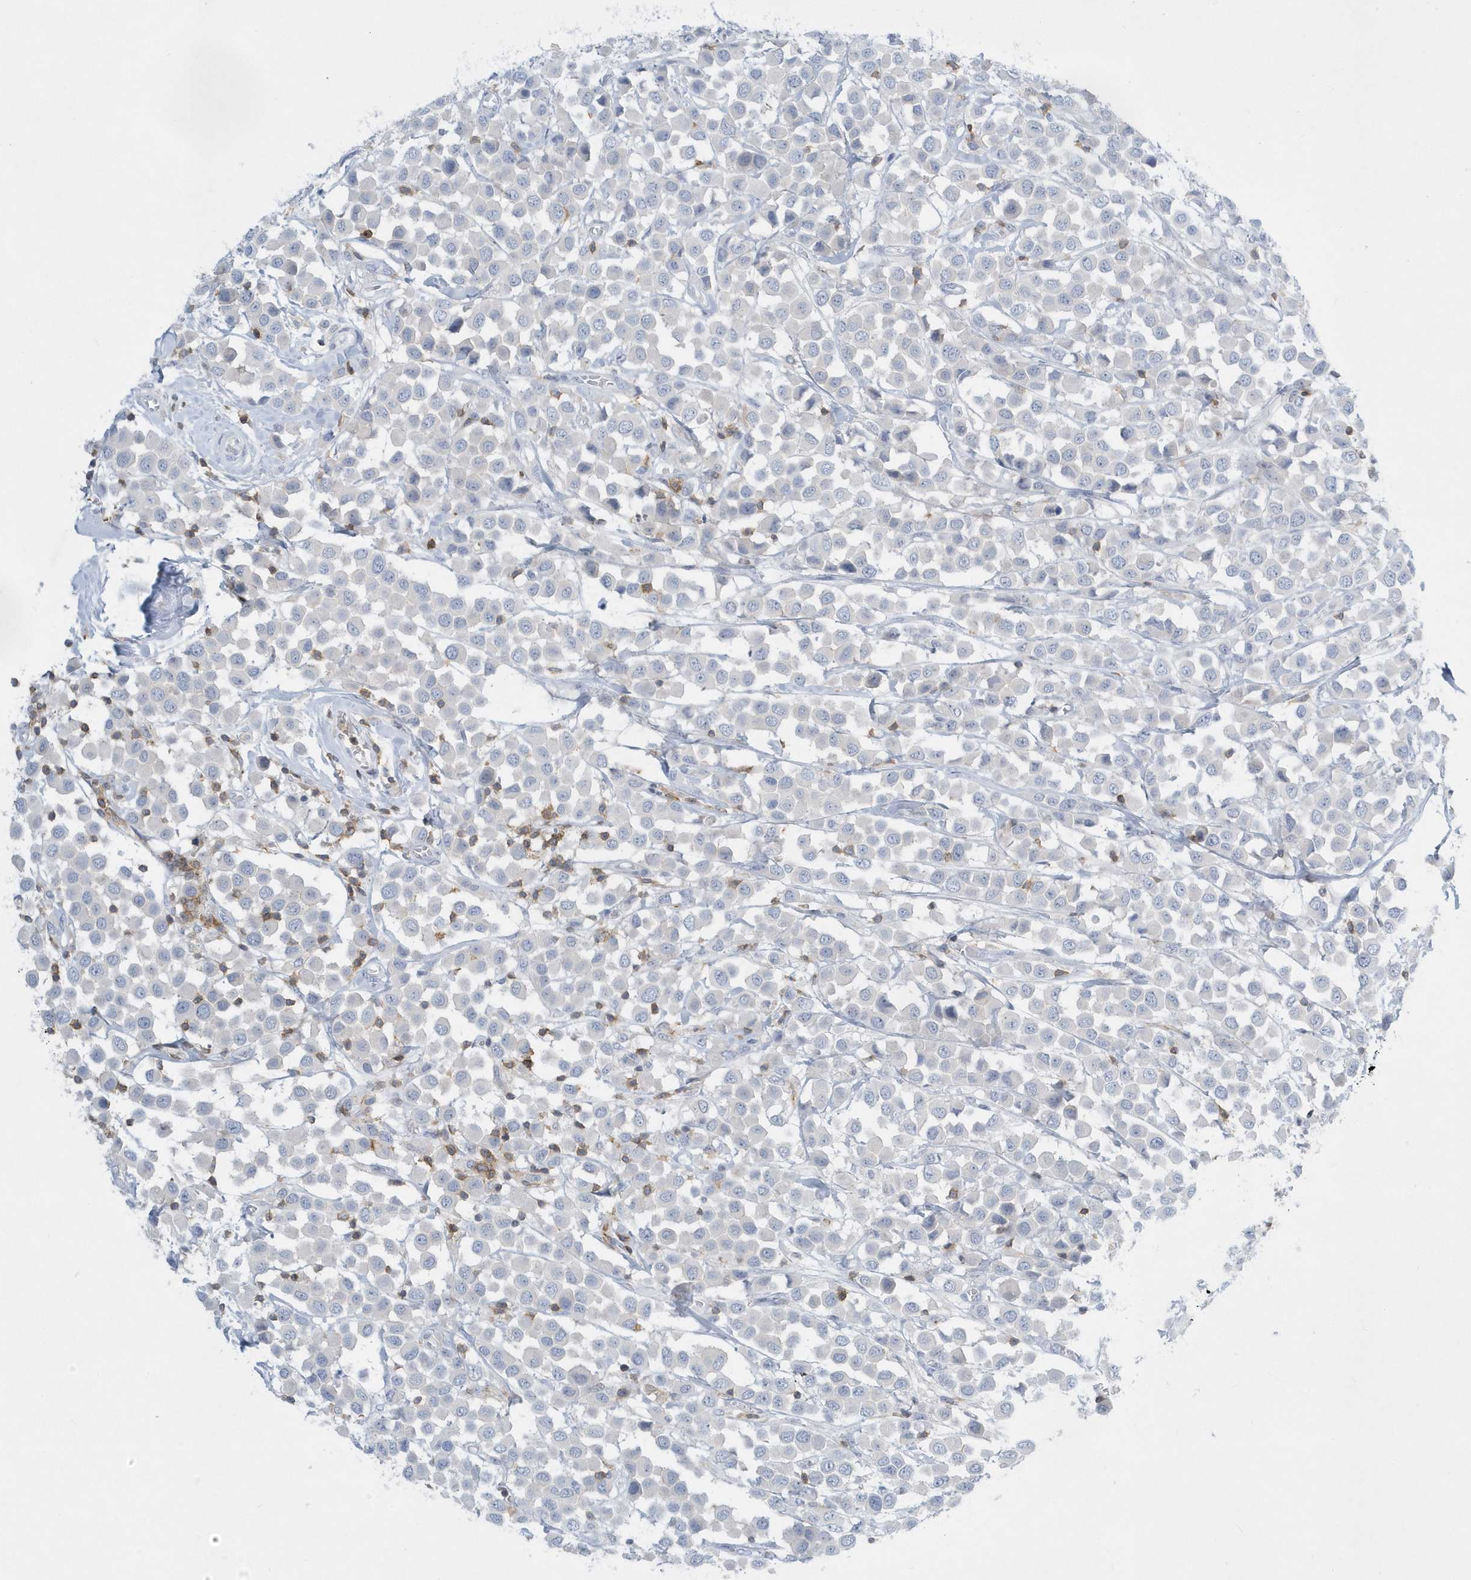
{"staining": {"intensity": "negative", "quantity": "none", "location": "none"}, "tissue": "breast cancer", "cell_type": "Tumor cells", "image_type": "cancer", "snomed": [{"axis": "morphology", "description": "Duct carcinoma"}, {"axis": "topography", "description": "Breast"}], "caption": "High power microscopy image of an immunohistochemistry micrograph of breast invasive ductal carcinoma, revealing no significant positivity in tumor cells.", "gene": "PSD4", "patient": {"sex": "female", "age": 61}}